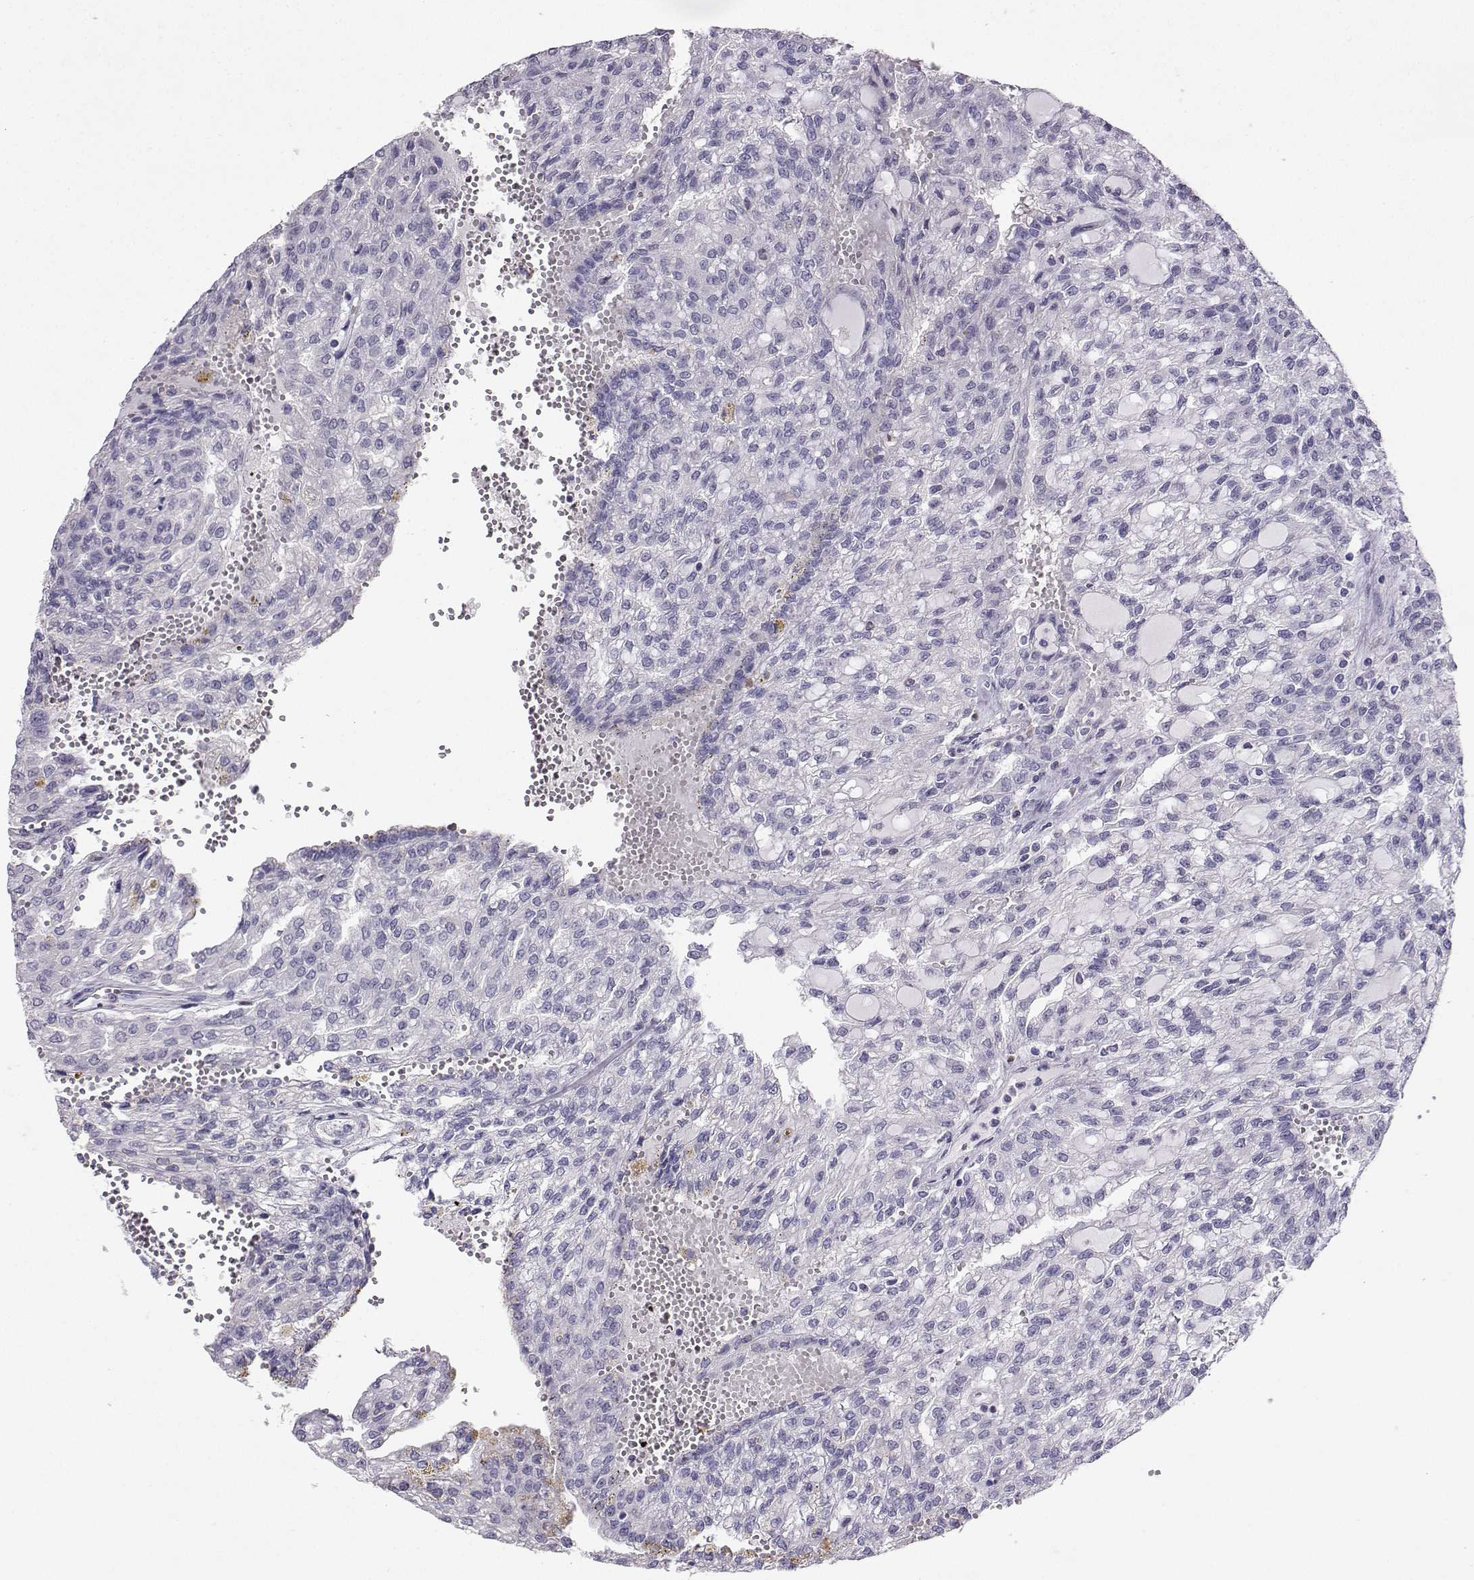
{"staining": {"intensity": "negative", "quantity": "none", "location": "none"}, "tissue": "renal cancer", "cell_type": "Tumor cells", "image_type": "cancer", "snomed": [{"axis": "morphology", "description": "Adenocarcinoma, NOS"}, {"axis": "topography", "description": "Kidney"}], "caption": "High power microscopy photomicrograph of an immunohistochemistry photomicrograph of adenocarcinoma (renal), revealing no significant expression in tumor cells.", "gene": "TBR1", "patient": {"sex": "male", "age": 63}}